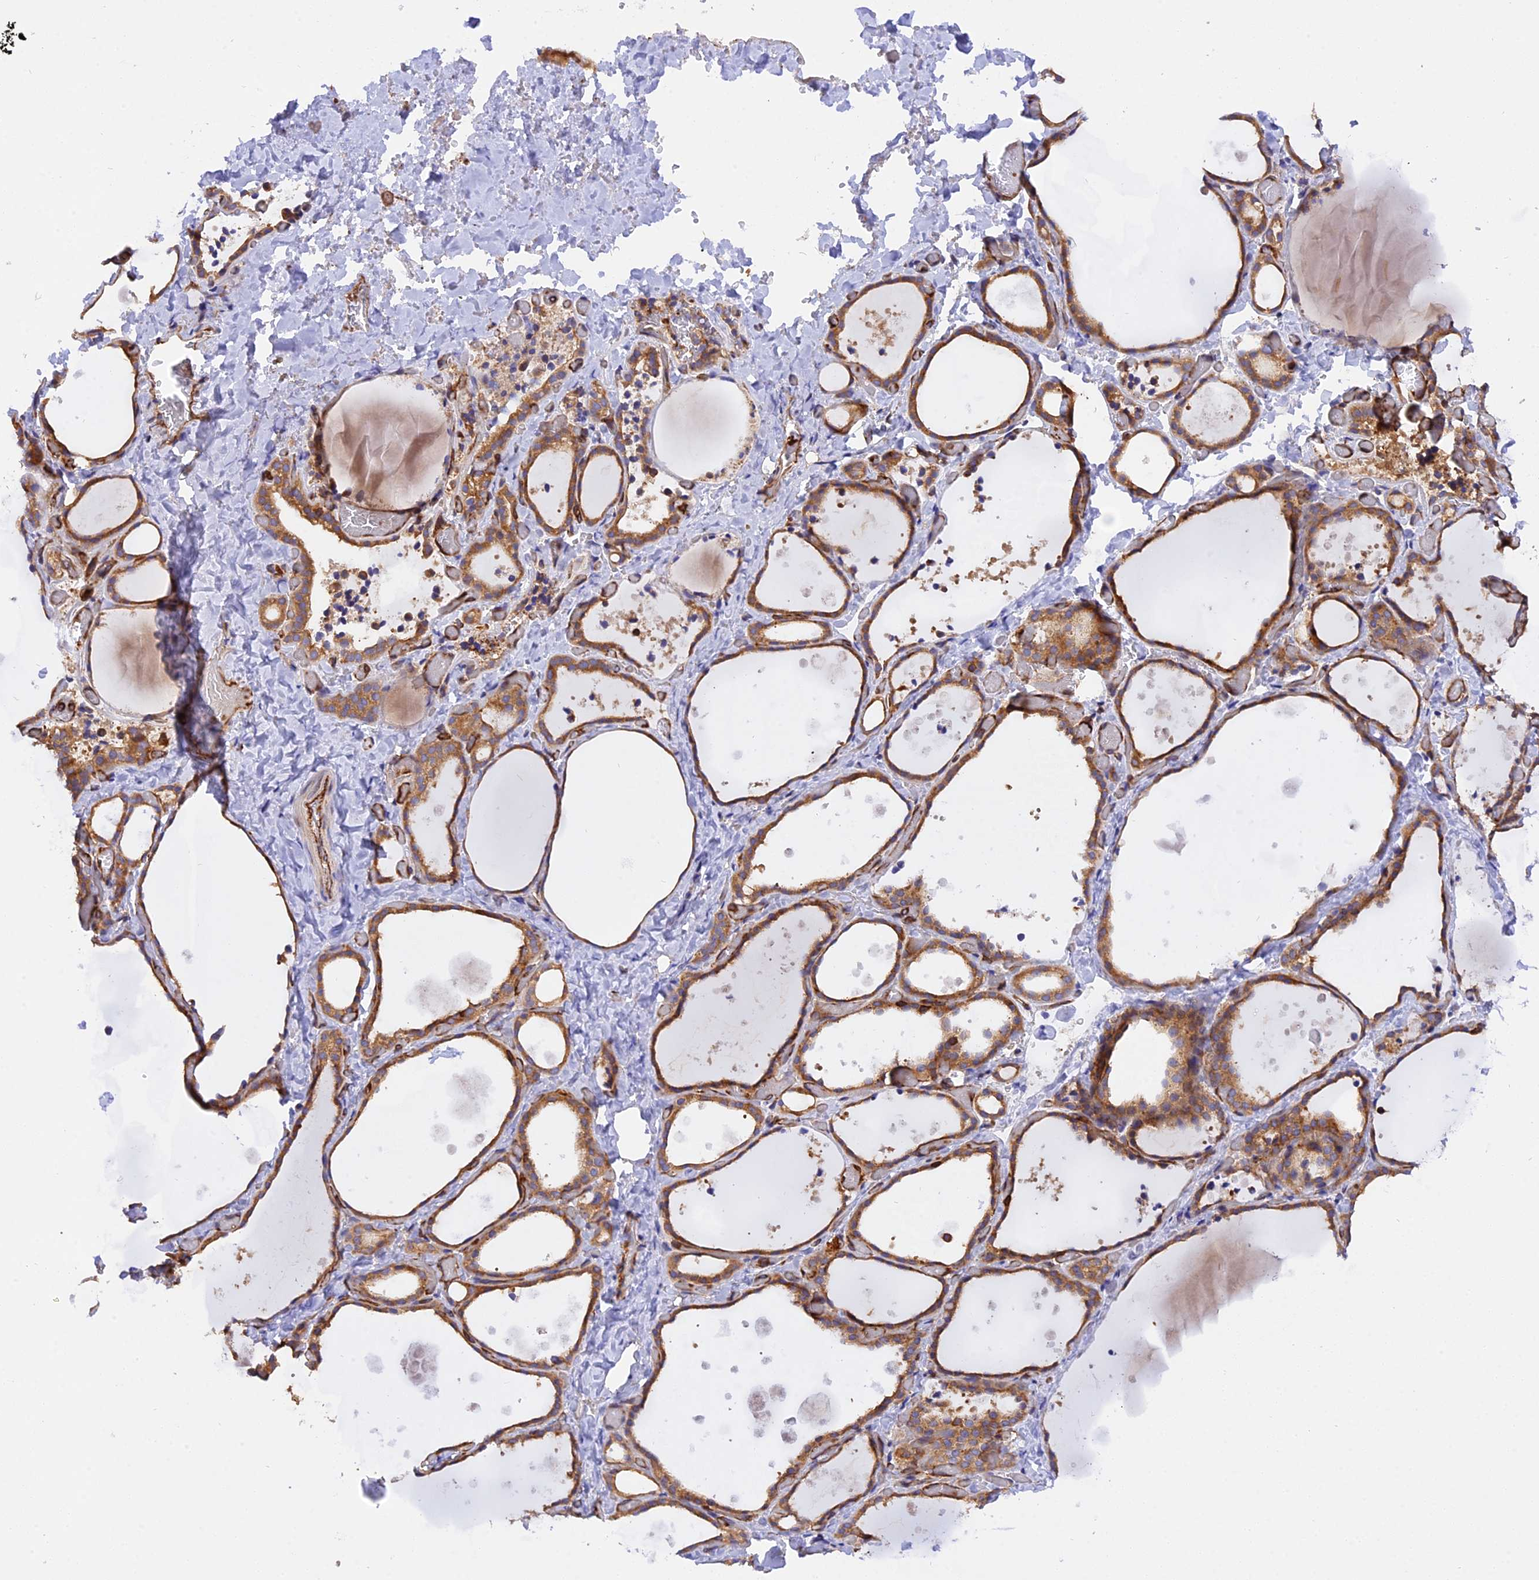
{"staining": {"intensity": "moderate", "quantity": ">75%", "location": "cytoplasmic/membranous"}, "tissue": "thyroid gland", "cell_type": "Glandular cells", "image_type": "normal", "snomed": [{"axis": "morphology", "description": "Normal tissue, NOS"}, {"axis": "topography", "description": "Thyroid gland"}], "caption": "Protein staining demonstrates moderate cytoplasmic/membranous staining in approximately >75% of glandular cells in benign thyroid gland. (DAB IHC, brown staining for protein, blue staining for nuclei).", "gene": "C5orf22", "patient": {"sex": "female", "age": 44}}